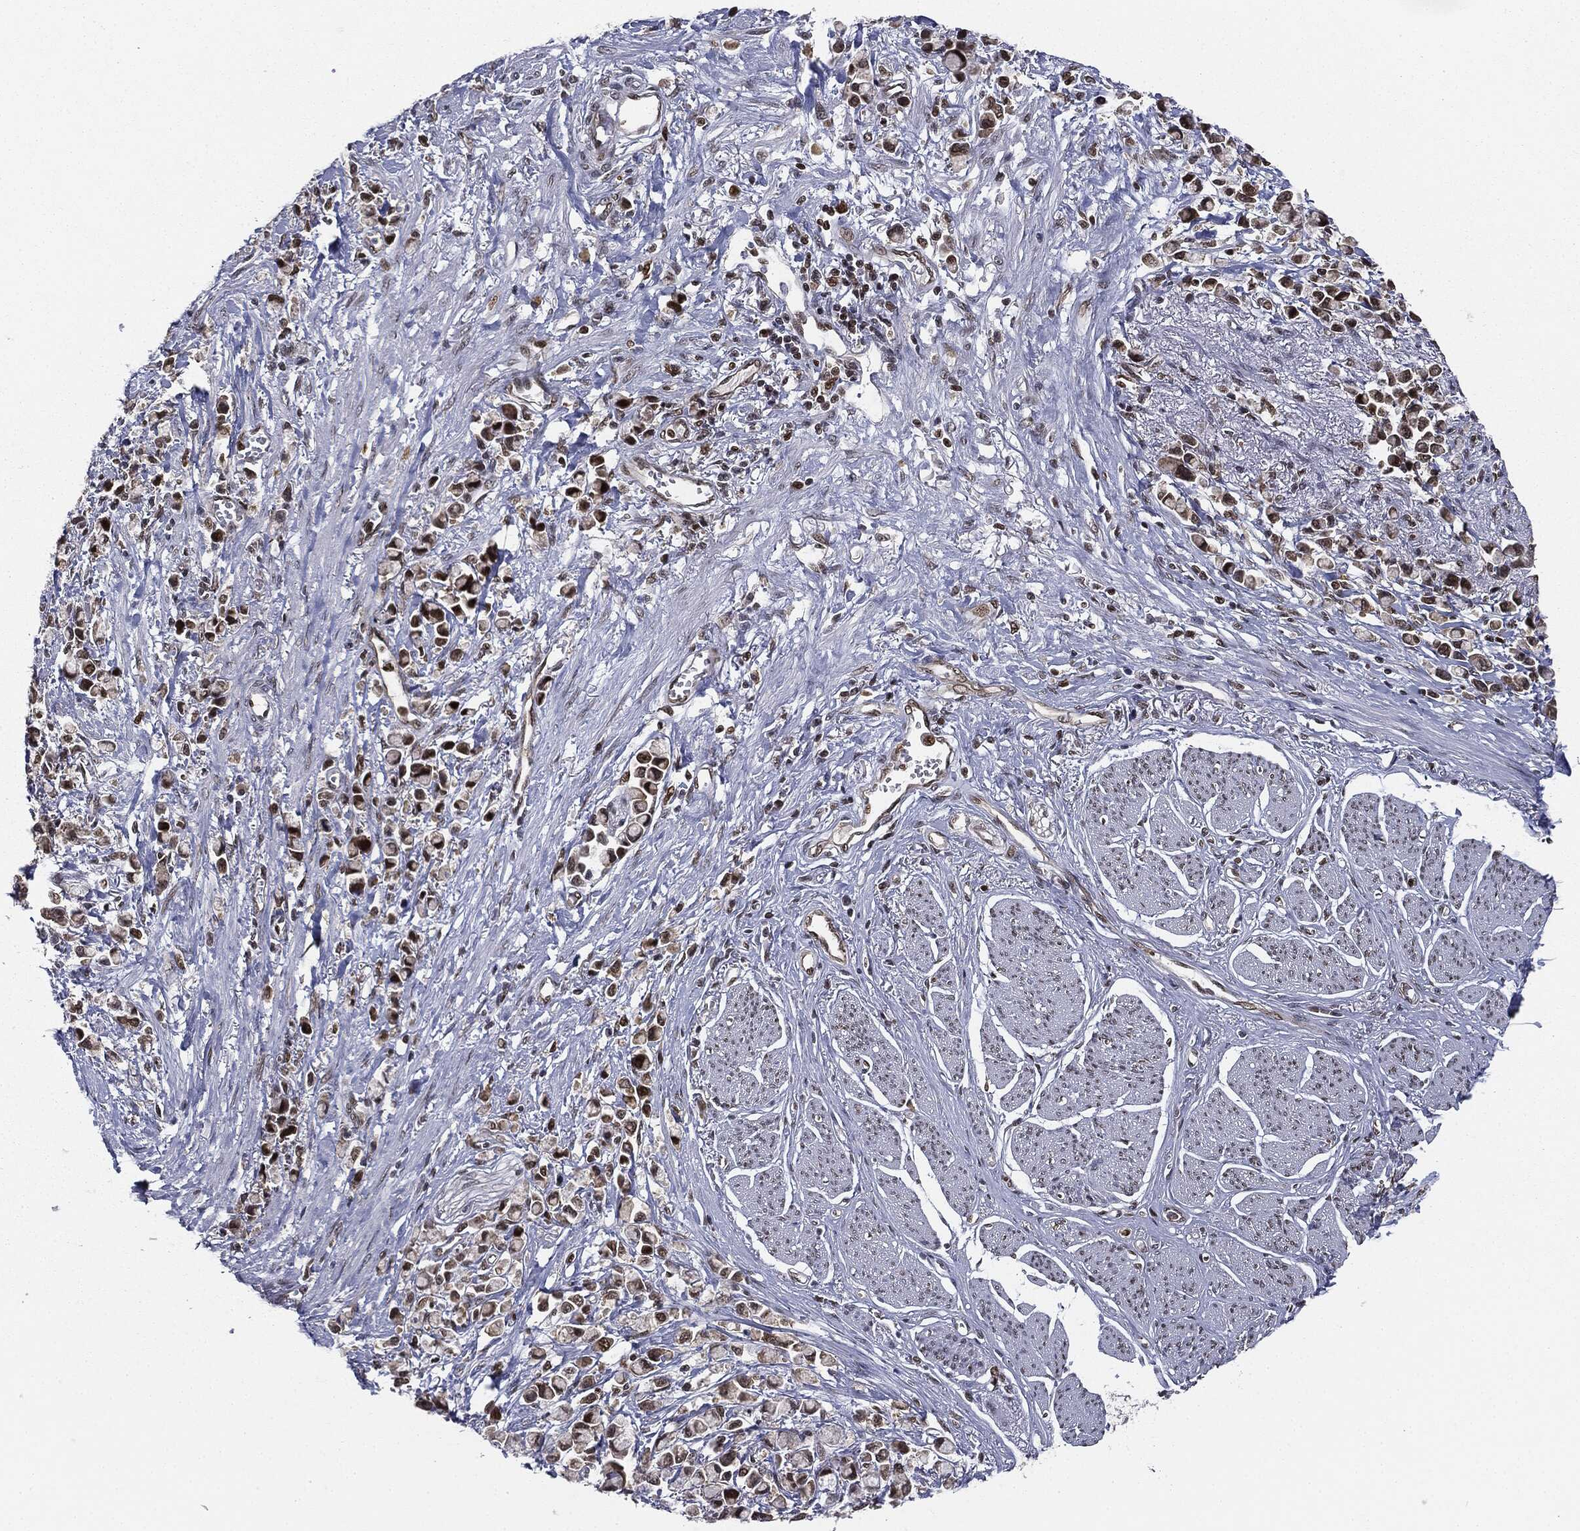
{"staining": {"intensity": "moderate", "quantity": ">75%", "location": "nuclear"}, "tissue": "stomach cancer", "cell_type": "Tumor cells", "image_type": "cancer", "snomed": [{"axis": "morphology", "description": "Adenocarcinoma, NOS"}, {"axis": "topography", "description": "Stomach"}], "caption": "Immunohistochemistry (IHC) micrograph of human stomach cancer (adenocarcinoma) stained for a protein (brown), which exhibits medium levels of moderate nuclear positivity in approximately >75% of tumor cells.", "gene": "TBC1D22A", "patient": {"sex": "female", "age": 81}}